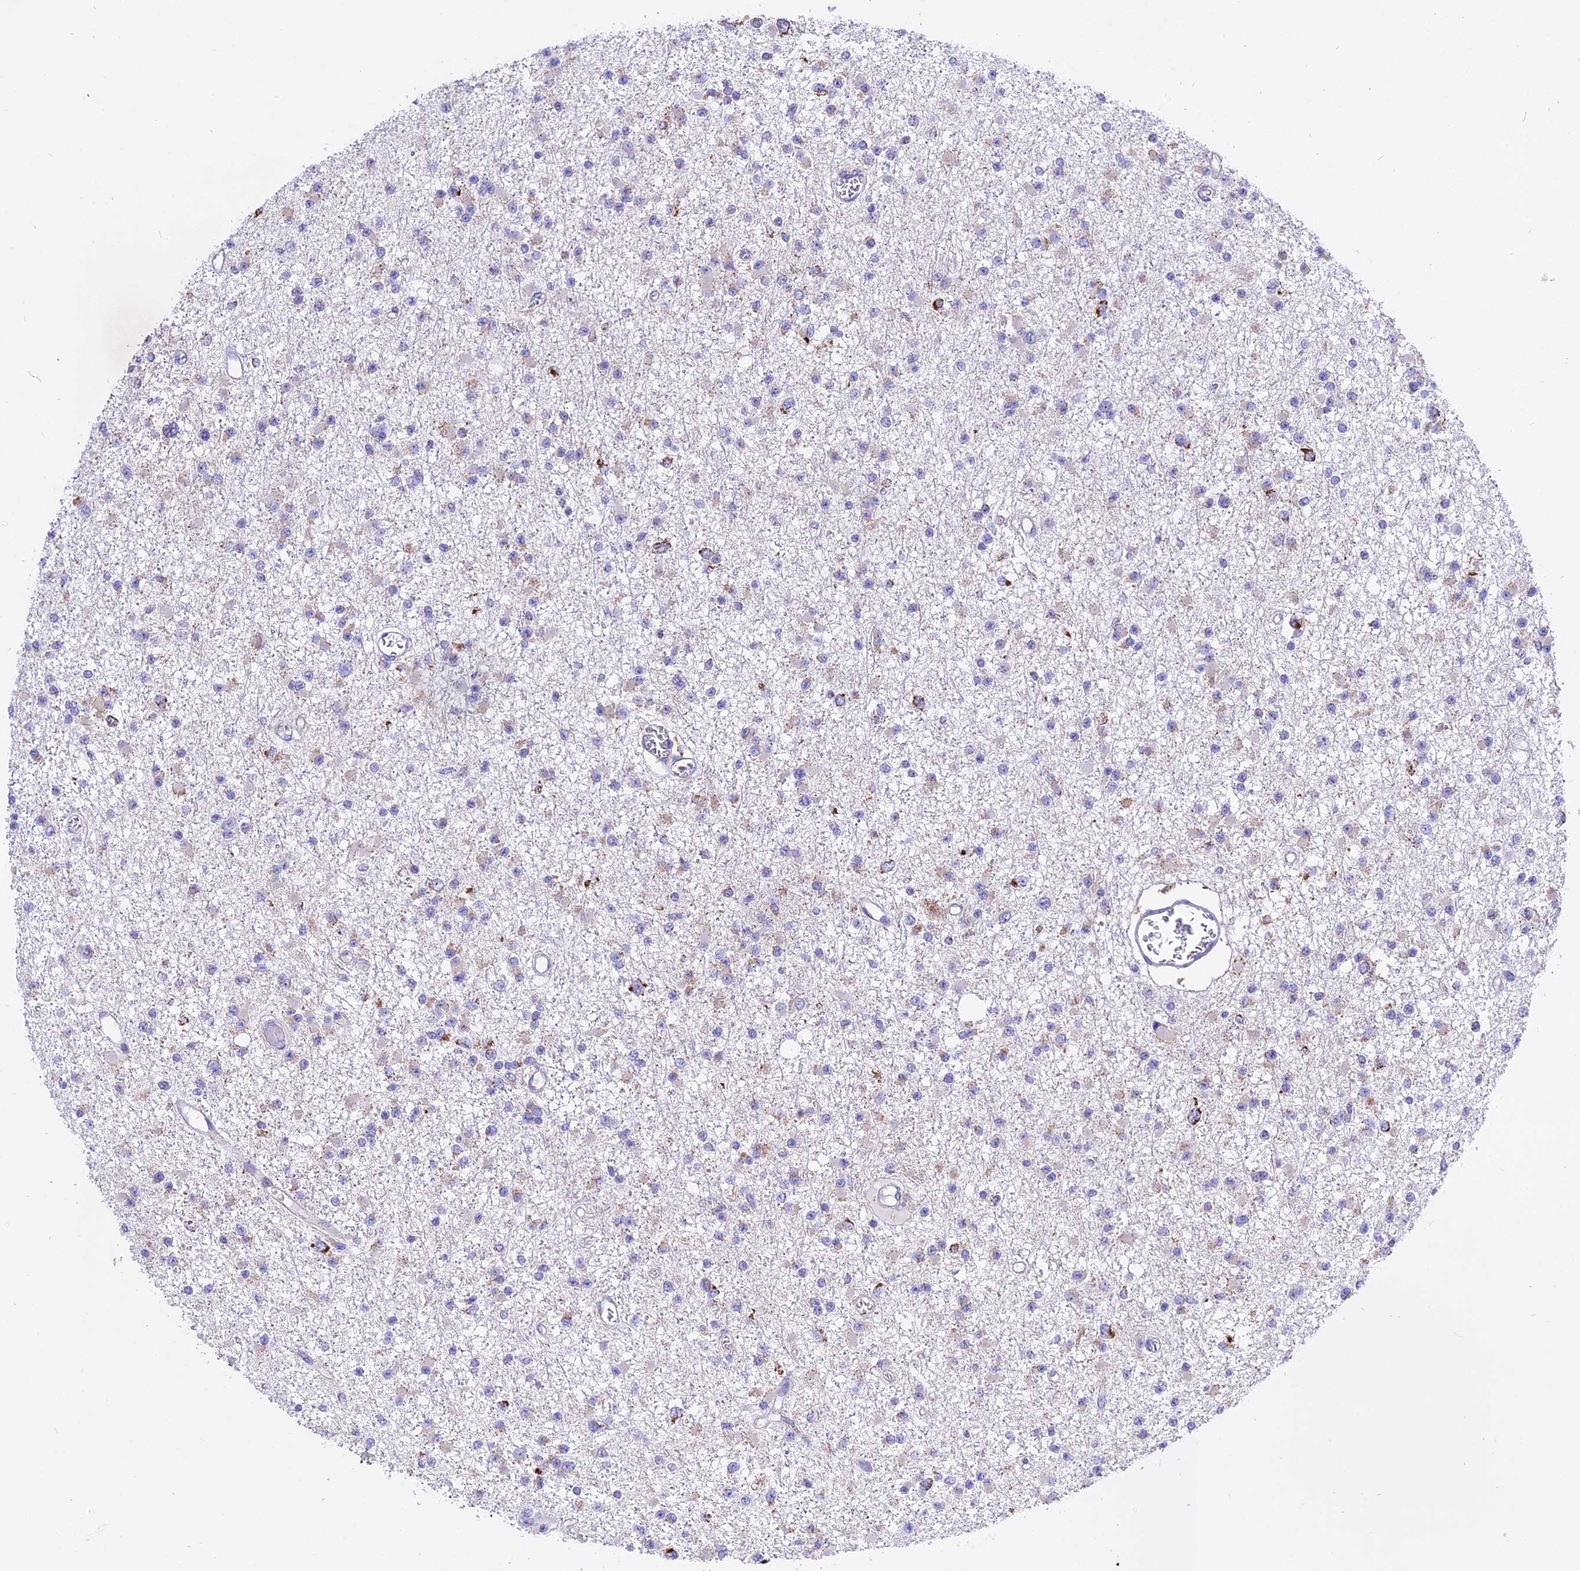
{"staining": {"intensity": "weak", "quantity": "<25%", "location": "cytoplasmic/membranous"}, "tissue": "glioma", "cell_type": "Tumor cells", "image_type": "cancer", "snomed": [{"axis": "morphology", "description": "Glioma, malignant, Low grade"}, {"axis": "topography", "description": "Brain"}], "caption": "Immunohistochemistry (IHC) of low-grade glioma (malignant) shows no staining in tumor cells.", "gene": "MRPS34", "patient": {"sex": "female", "age": 22}}